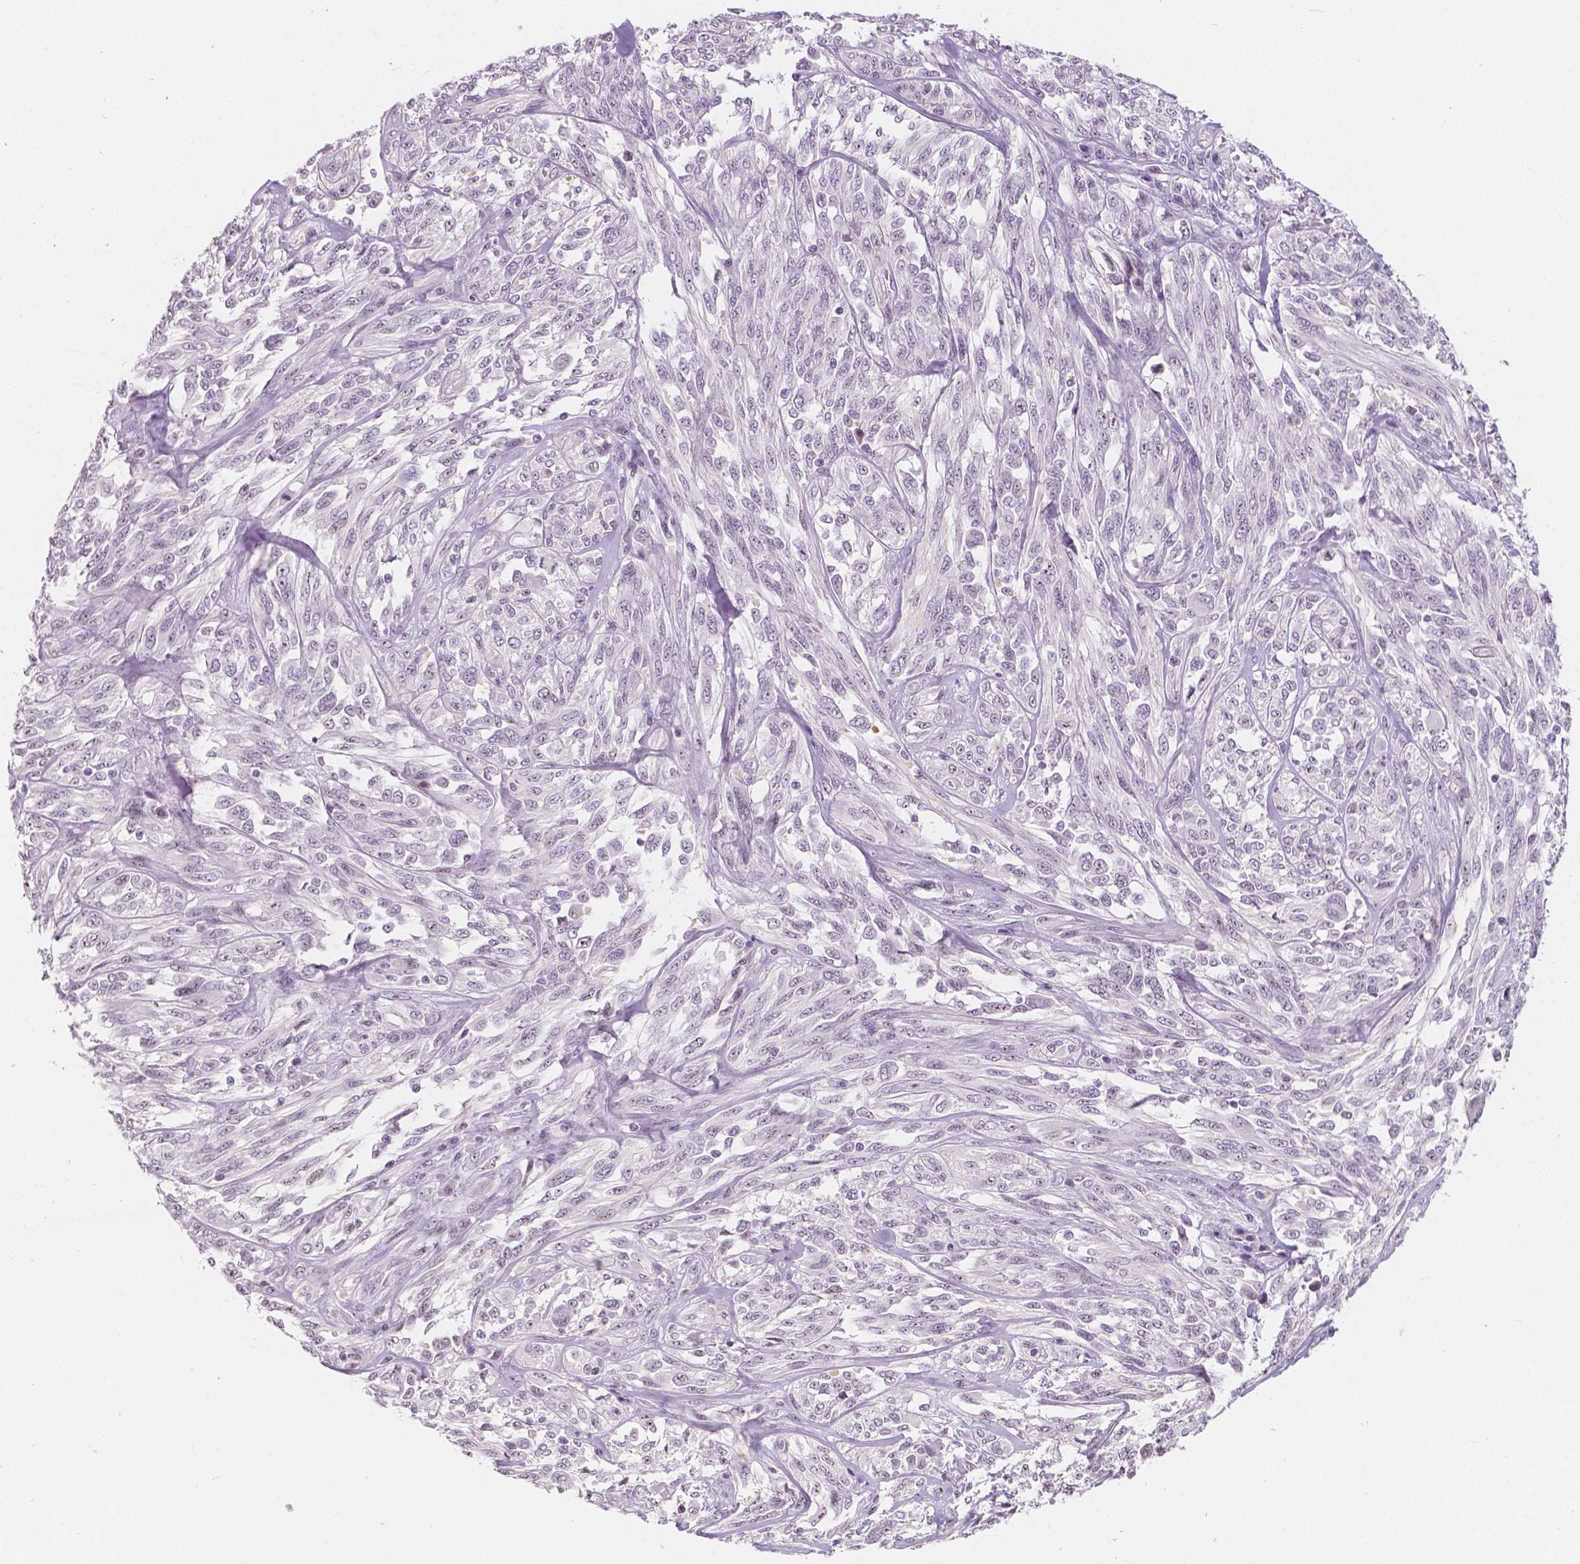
{"staining": {"intensity": "negative", "quantity": "none", "location": "none"}, "tissue": "melanoma", "cell_type": "Tumor cells", "image_type": "cancer", "snomed": [{"axis": "morphology", "description": "Malignant melanoma, NOS"}, {"axis": "topography", "description": "Skin"}], "caption": "Image shows no significant protein expression in tumor cells of melanoma. (DAB (3,3'-diaminobenzidine) IHC, high magnification).", "gene": "NOLC1", "patient": {"sex": "female", "age": 91}}